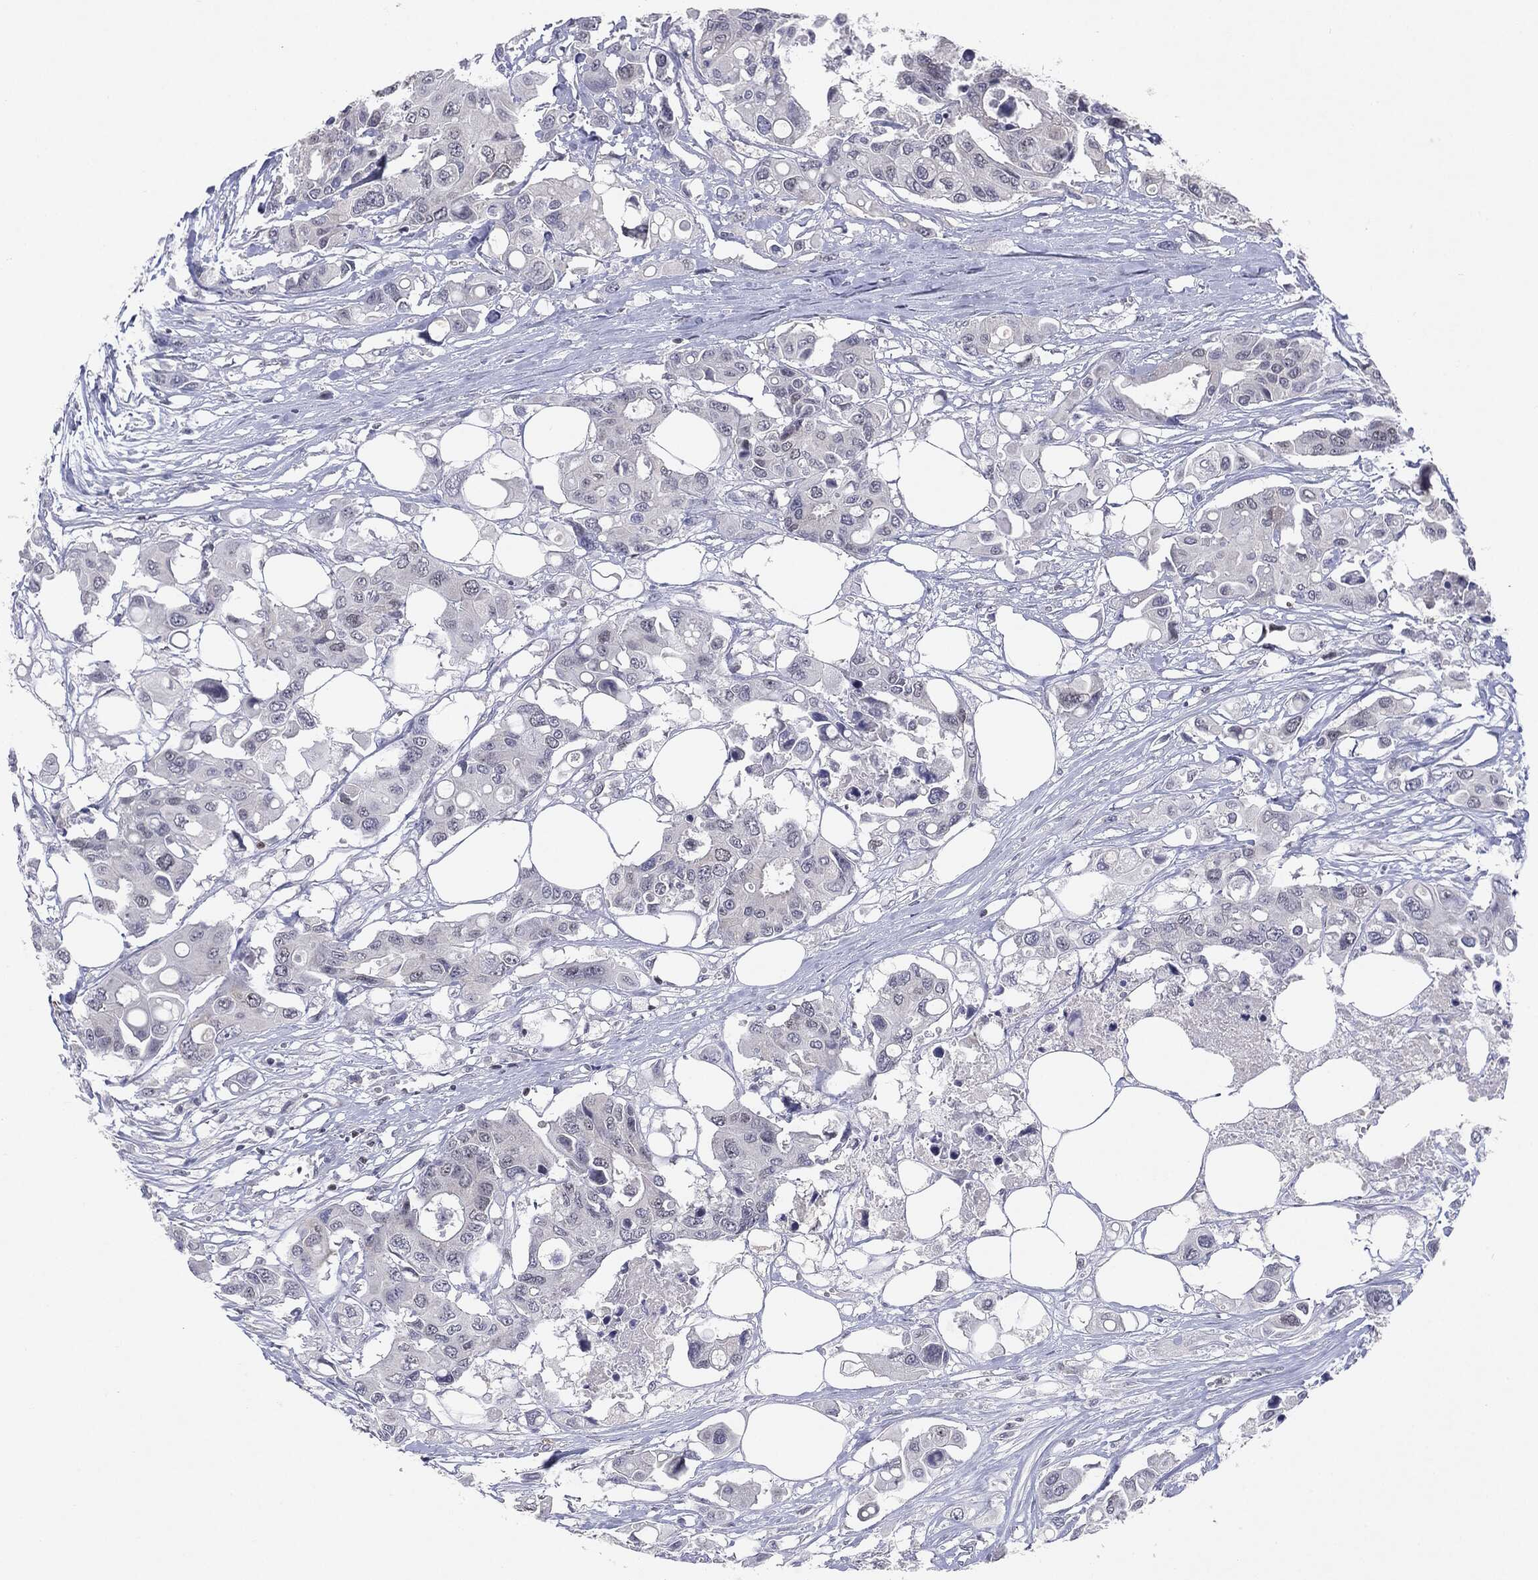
{"staining": {"intensity": "negative", "quantity": "none", "location": "none"}, "tissue": "colorectal cancer", "cell_type": "Tumor cells", "image_type": "cancer", "snomed": [{"axis": "morphology", "description": "Adenocarcinoma, NOS"}, {"axis": "topography", "description": "Colon"}], "caption": "This is an IHC photomicrograph of human colorectal cancer (adenocarcinoma). There is no expression in tumor cells.", "gene": "KIF2C", "patient": {"sex": "male", "age": 77}}